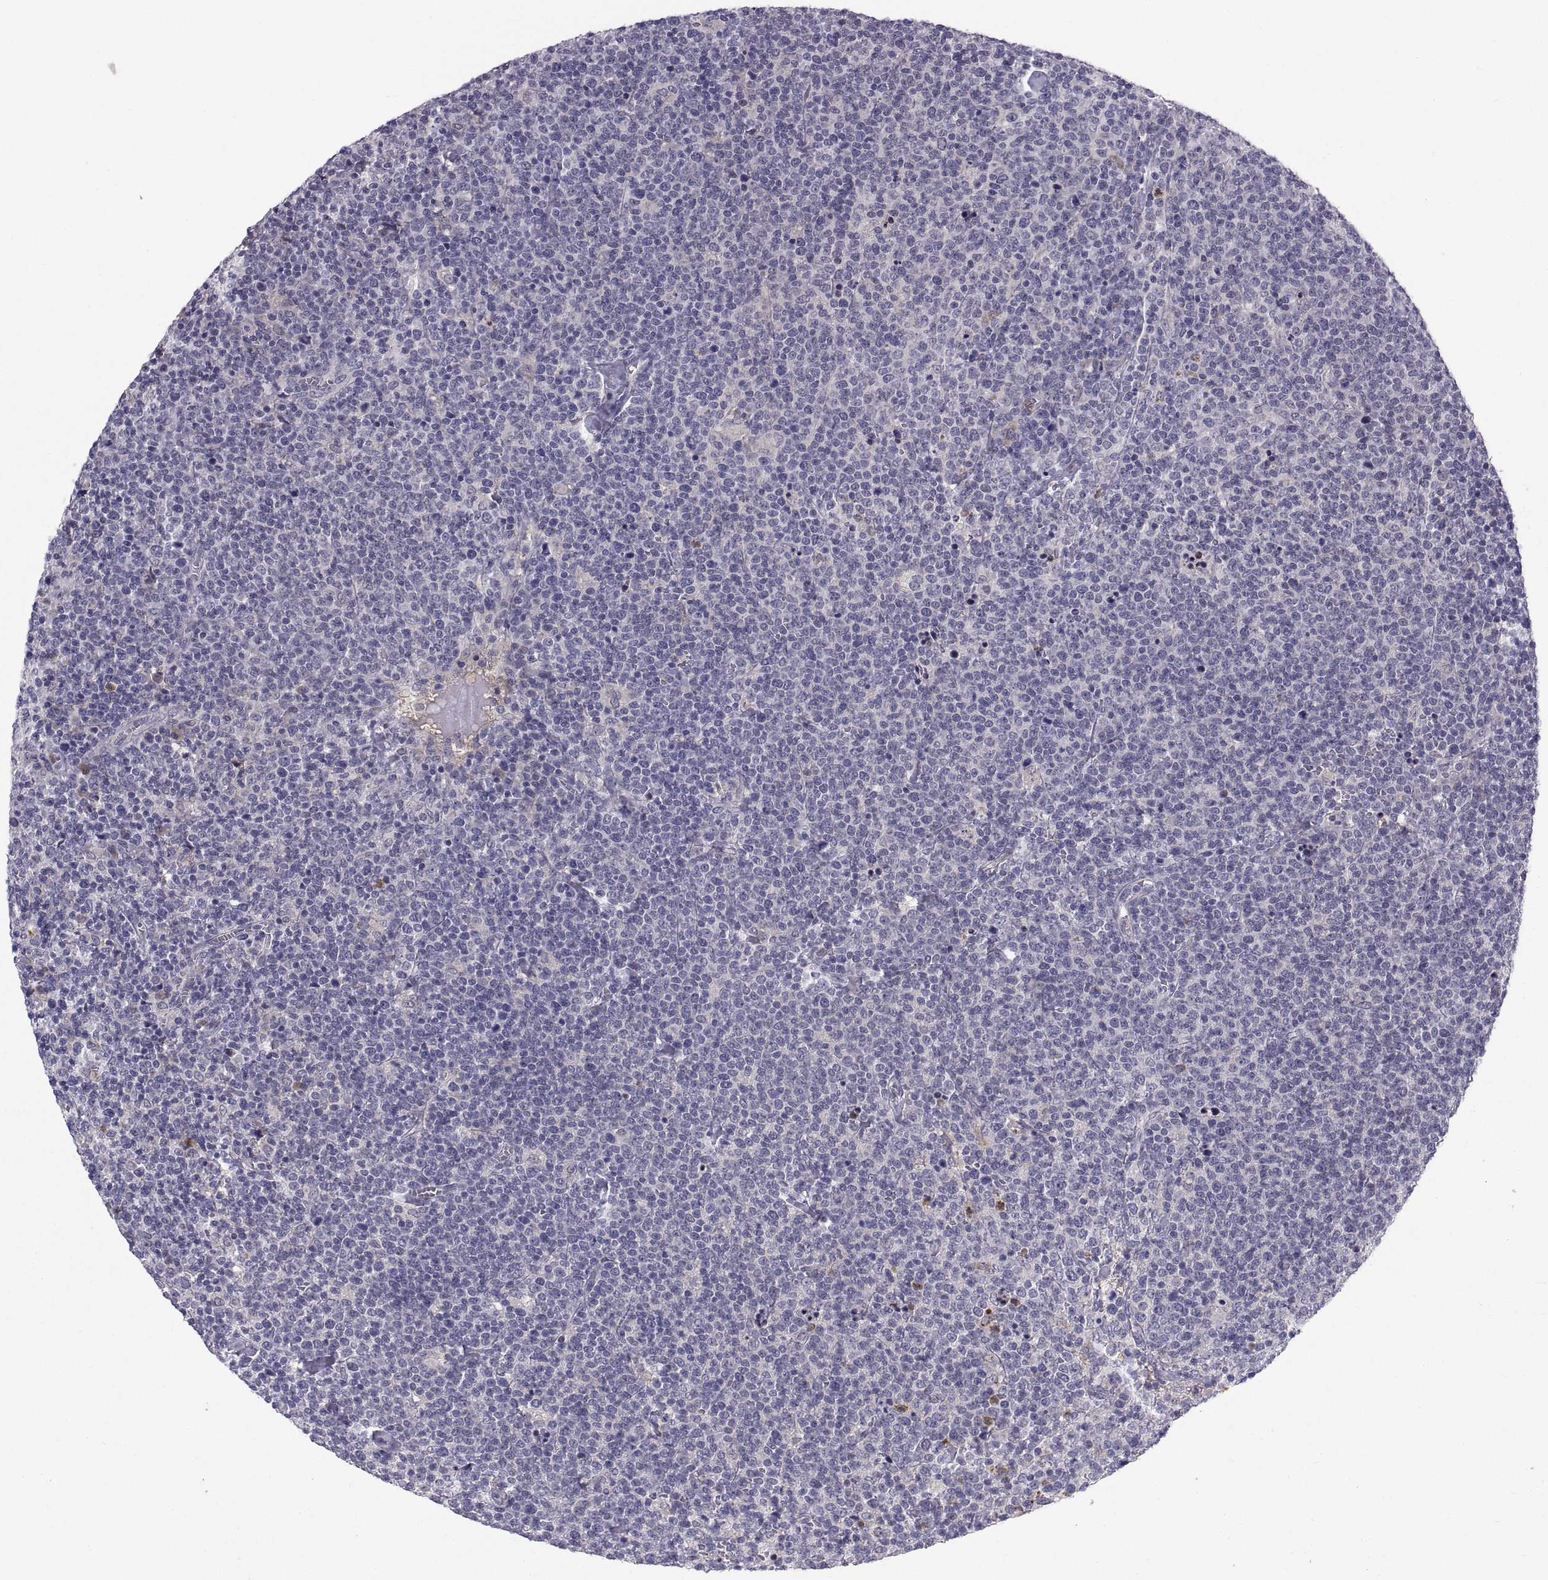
{"staining": {"intensity": "negative", "quantity": "none", "location": "none"}, "tissue": "lymphoma", "cell_type": "Tumor cells", "image_type": "cancer", "snomed": [{"axis": "morphology", "description": "Malignant lymphoma, non-Hodgkin's type, High grade"}, {"axis": "topography", "description": "Lymph node"}], "caption": "This is an immunohistochemistry (IHC) image of malignant lymphoma, non-Hodgkin's type (high-grade). There is no positivity in tumor cells.", "gene": "PKP1", "patient": {"sex": "male", "age": 61}}